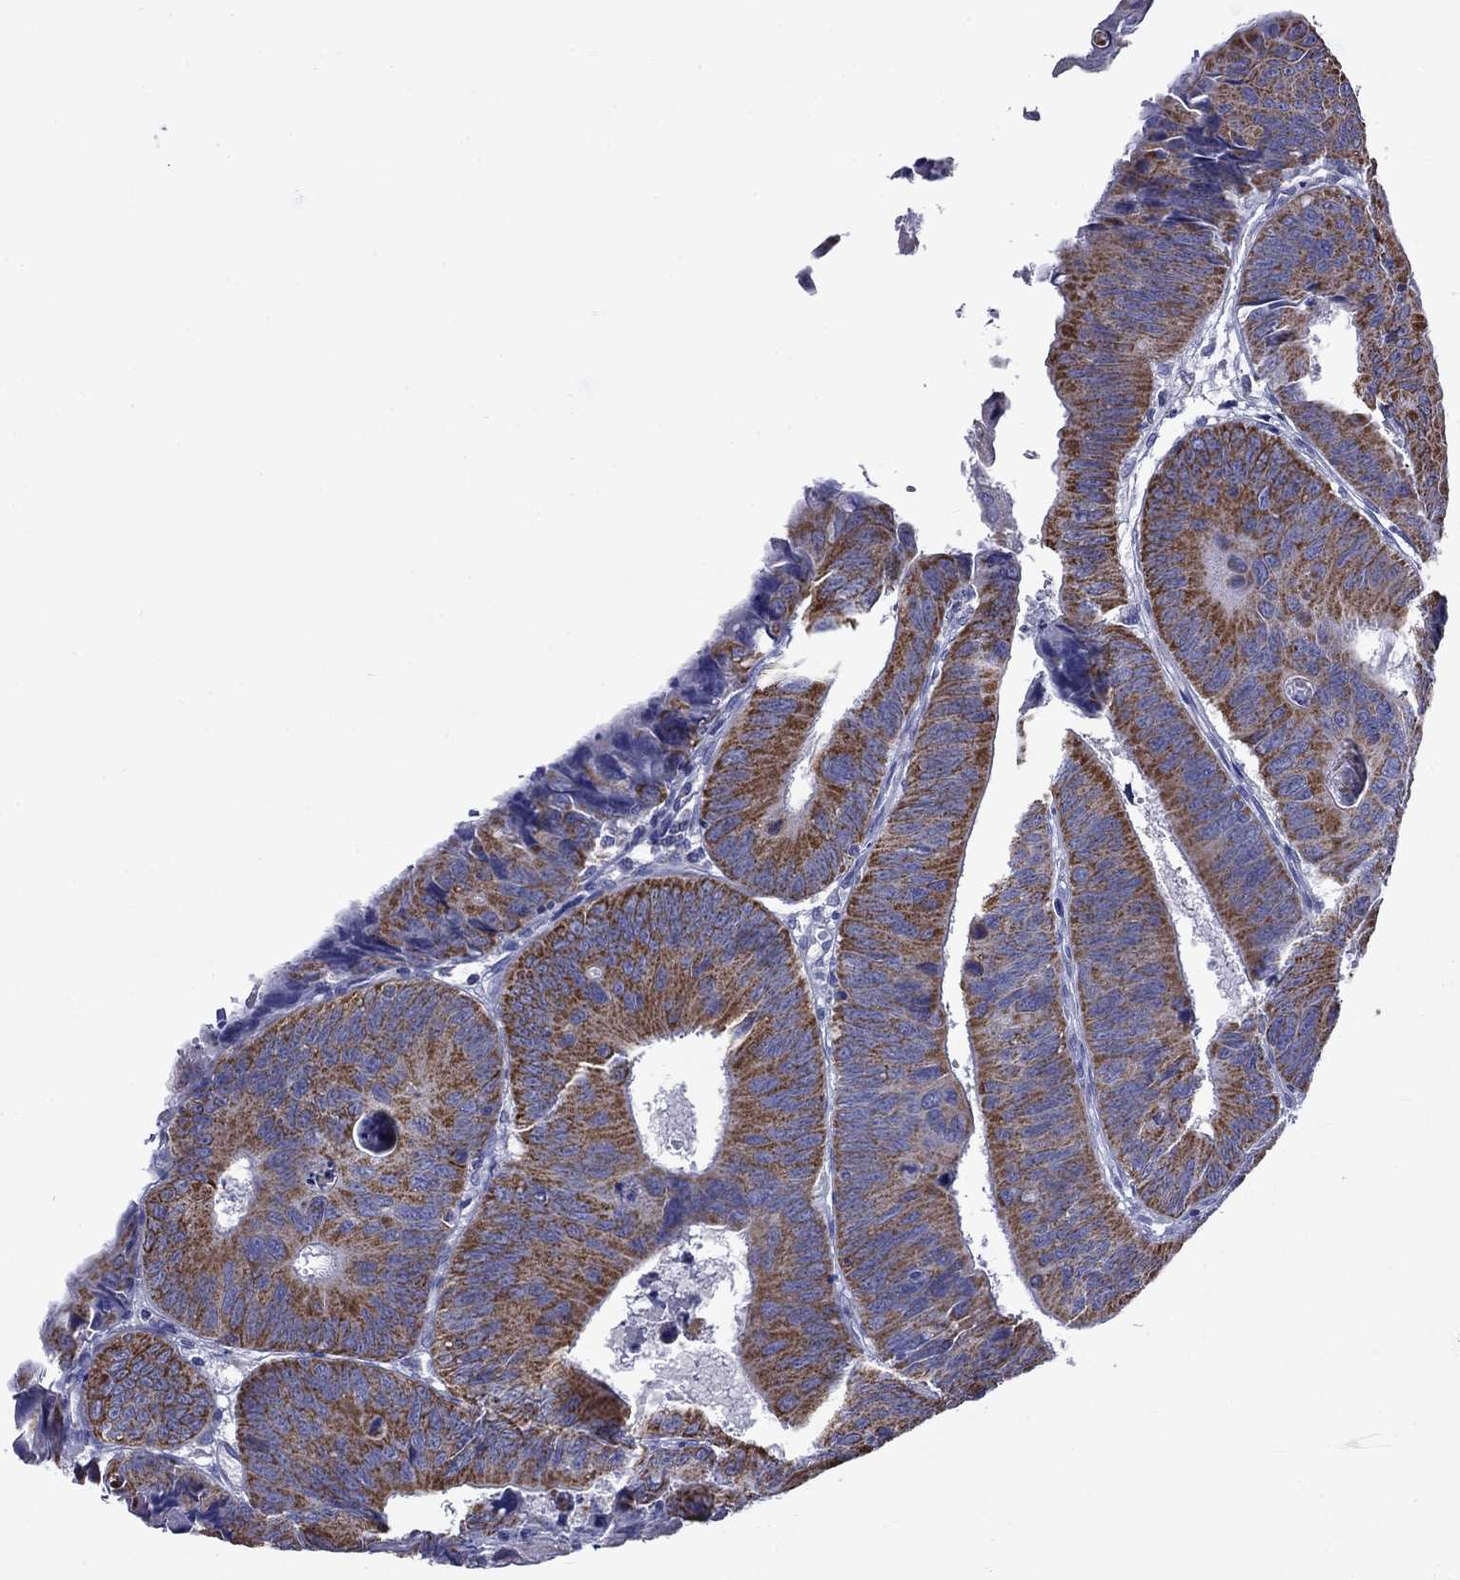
{"staining": {"intensity": "strong", "quantity": ">75%", "location": "cytoplasmic/membranous"}, "tissue": "colorectal cancer", "cell_type": "Tumor cells", "image_type": "cancer", "snomed": [{"axis": "morphology", "description": "Adenocarcinoma, NOS"}, {"axis": "topography", "description": "Rectum"}], "caption": "An IHC image of neoplastic tissue is shown. Protein staining in brown highlights strong cytoplasmic/membranous positivity in adenocarcinoma (colorectal) within tumor cells.", "gene": "ACADSB", "patient": {"sex": "male", "age": 67}}